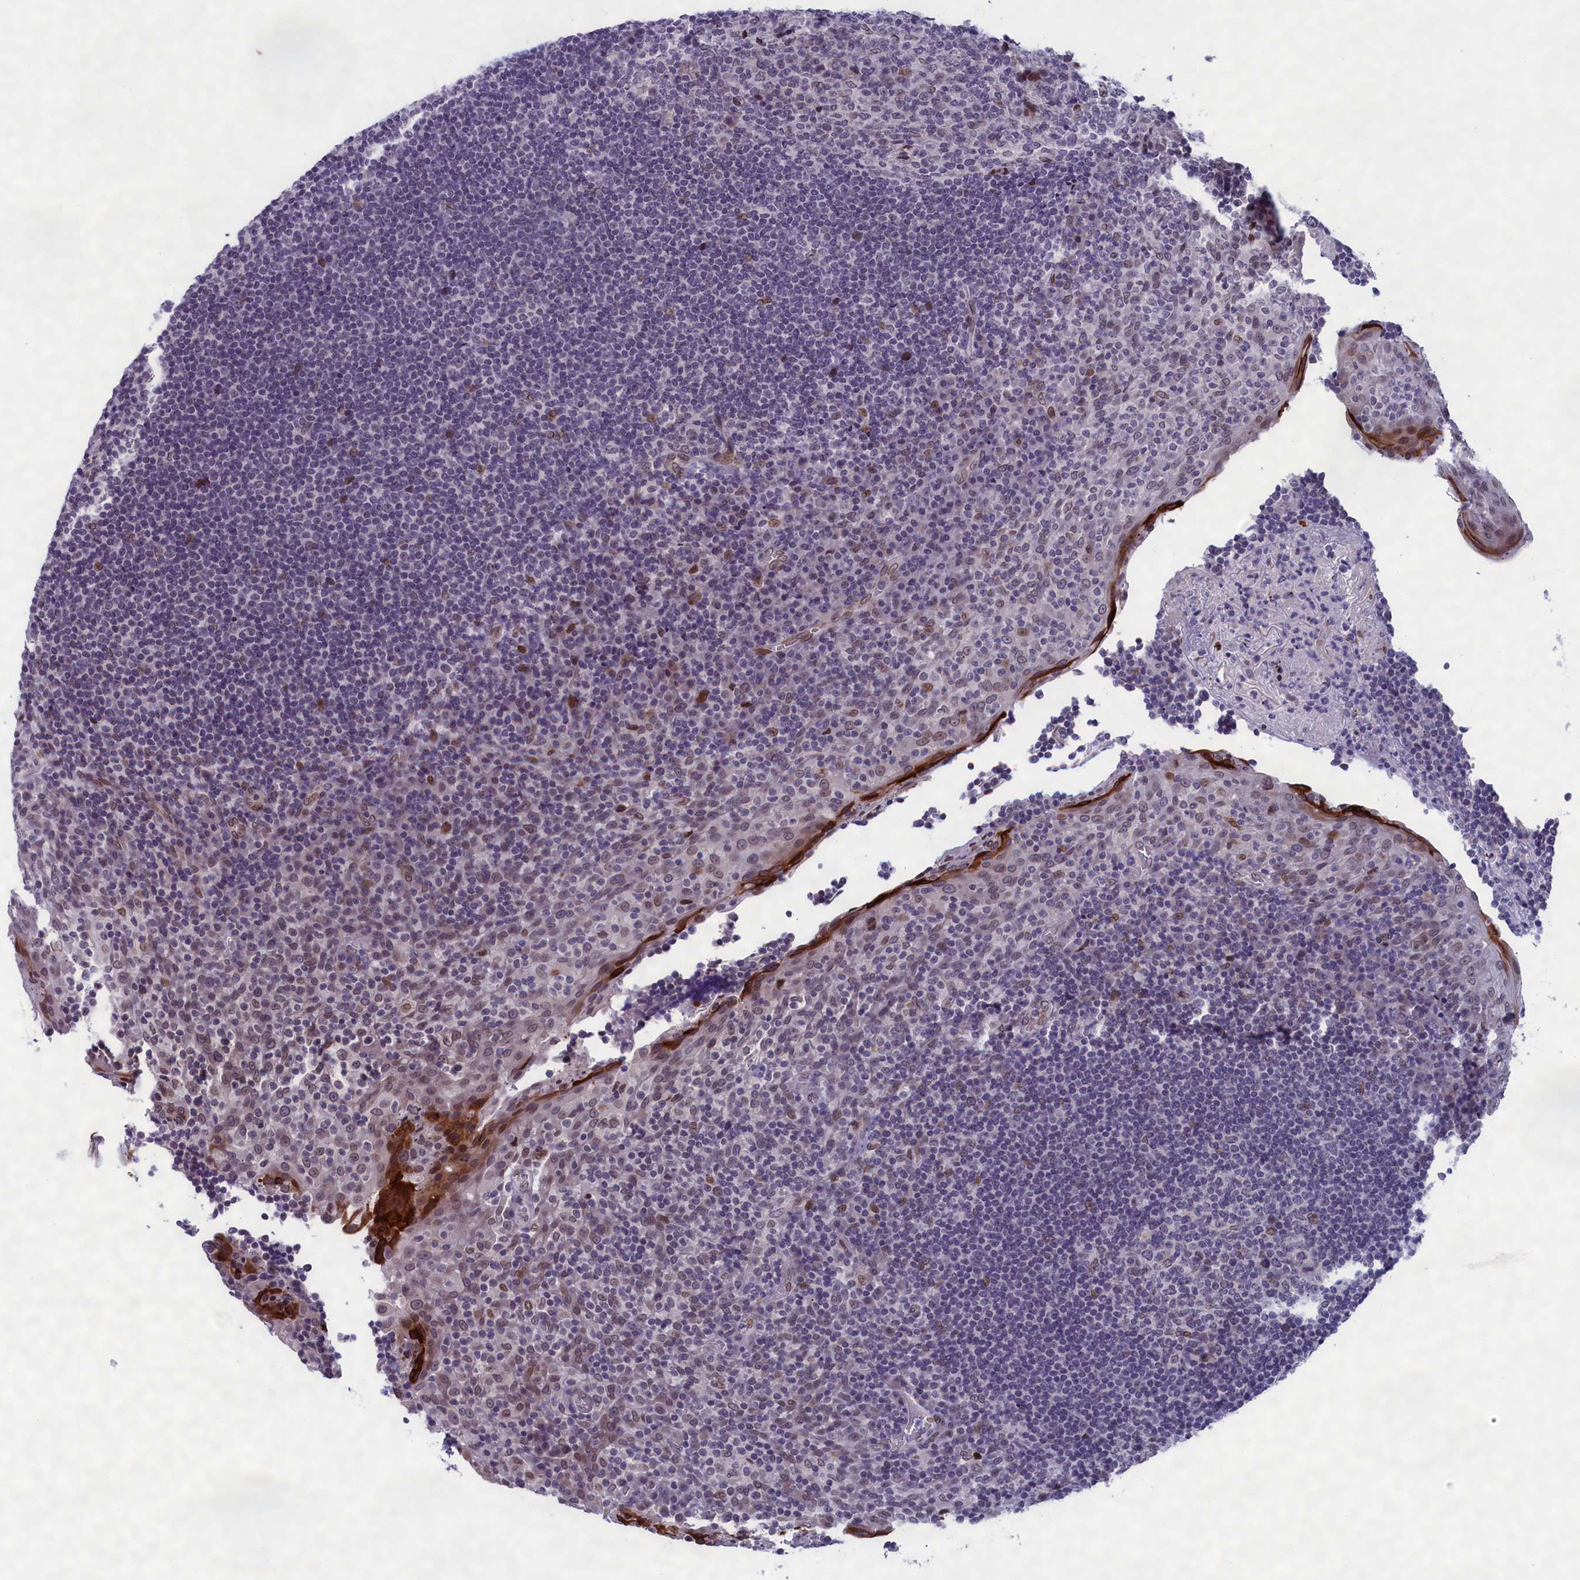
{"staining": {"intensity": "weak", "quantity": "<25%", "location": "nuclear"}, "tissue": "tonsil", "cell_type": "Germinal center cells", "image_type": "normal", "snomed": [{"axis": "morphology", "description": "Normal tissue, NOS"}, {"axis": "topography", "description": "Tonsil"}], "caption": "This is a micrograph of IHC staining of unremarkable tonsil, which shows no positivity in germinal center cells.", "gene": "GPSM1", "patient": {"sex": "male", "age": 17}}